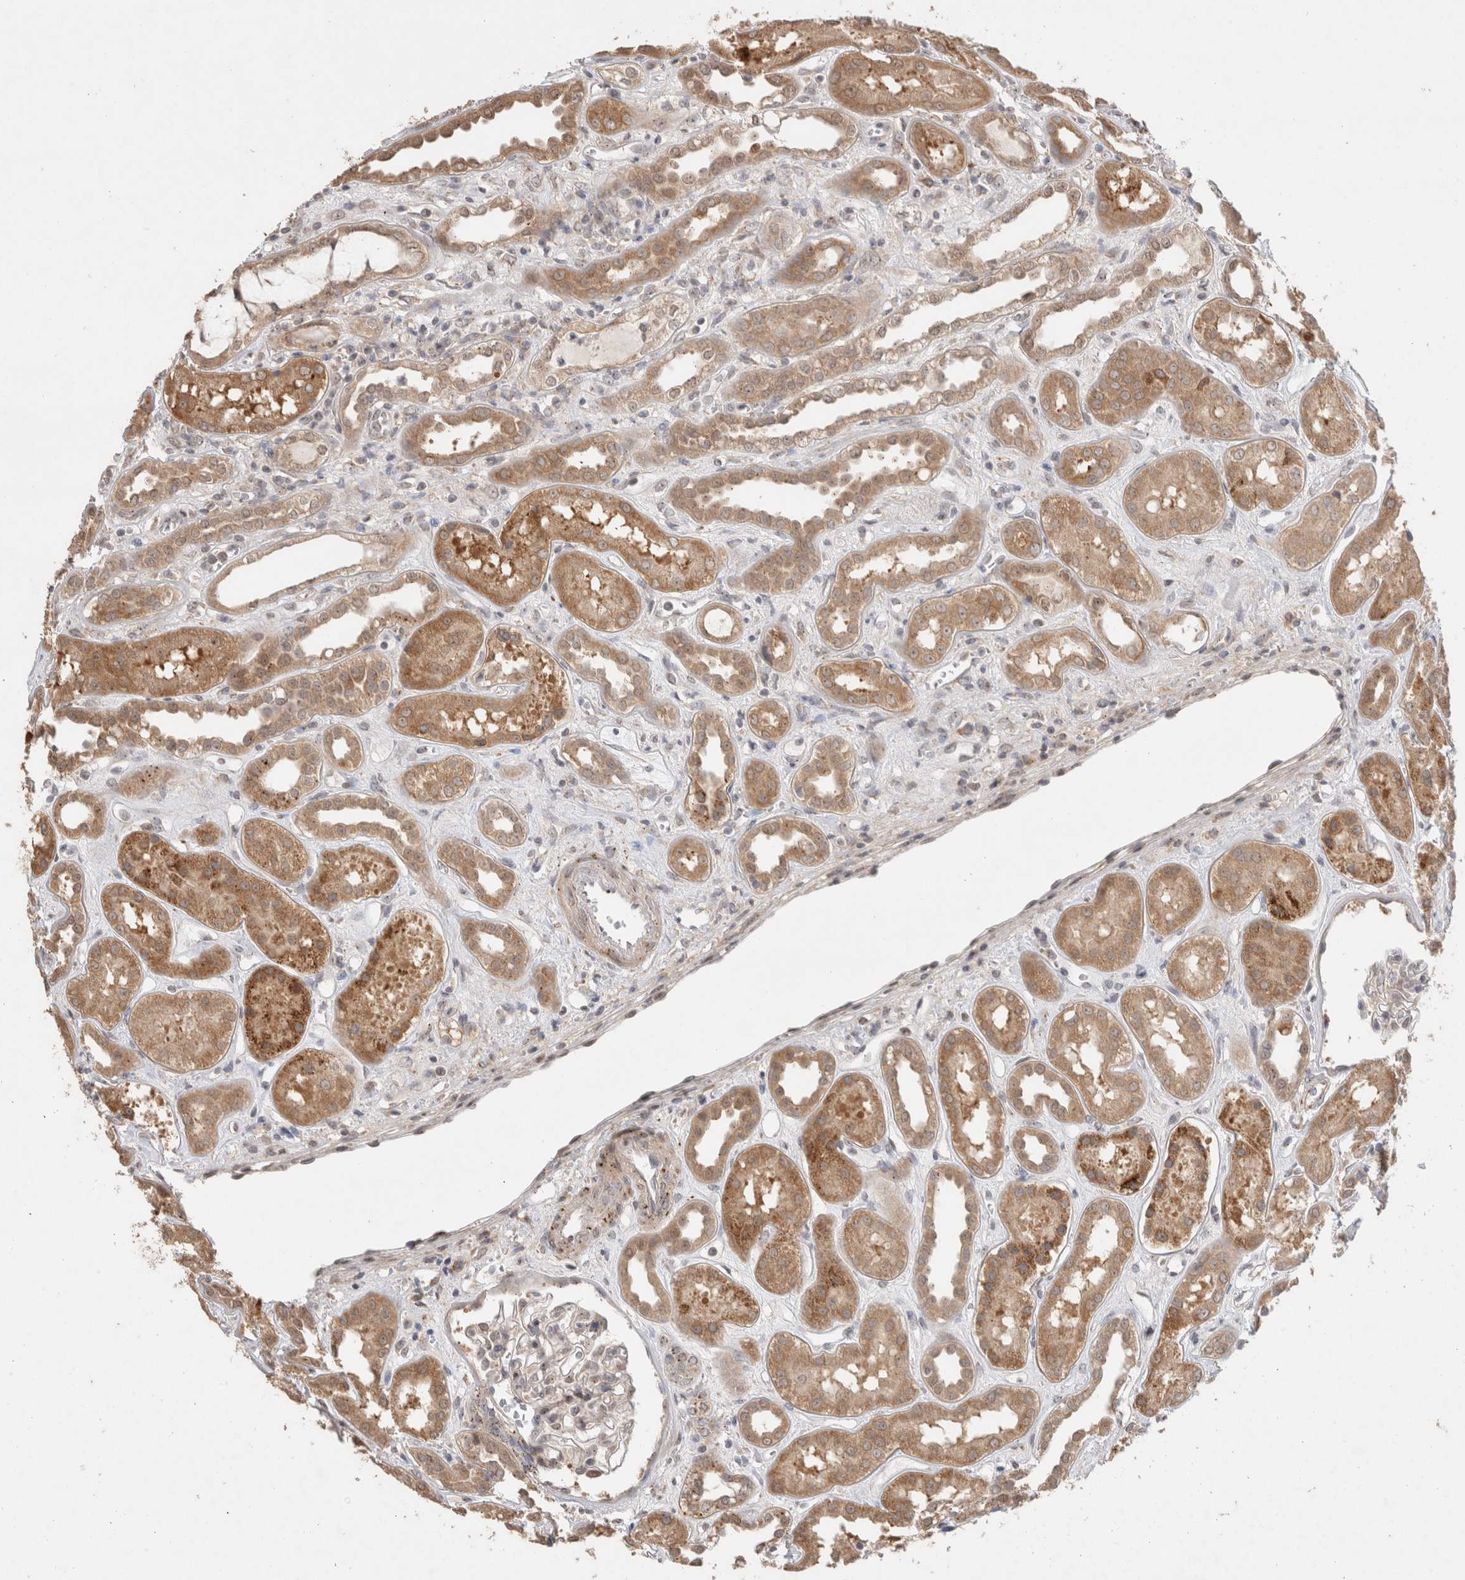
{"staining": {"intensity": "weak", "quantity": "<25%", "location": "cytoplasmic/membranous"}, "tissue": "kidney", "cell_type": "Cells in glomeruli", "image_type": "normal", "snomed": [{"axis": "morphology", "description": "Normal tissue, NOS"}, {"axis": "topography", "description": "Kidney"}], "caption": "The histopathology image reveals no staining of cells in glomeruli in unremarkable kidney. The staining was performed using DAB (3,3'-diaminobenzidine) to visualize the protein expression in brown, while the nuclei were stained in blue with hematoxylin (Magnification: 20x).", "gene": "SLC29A1", "patient": {"sex": "male", "age": 59}}